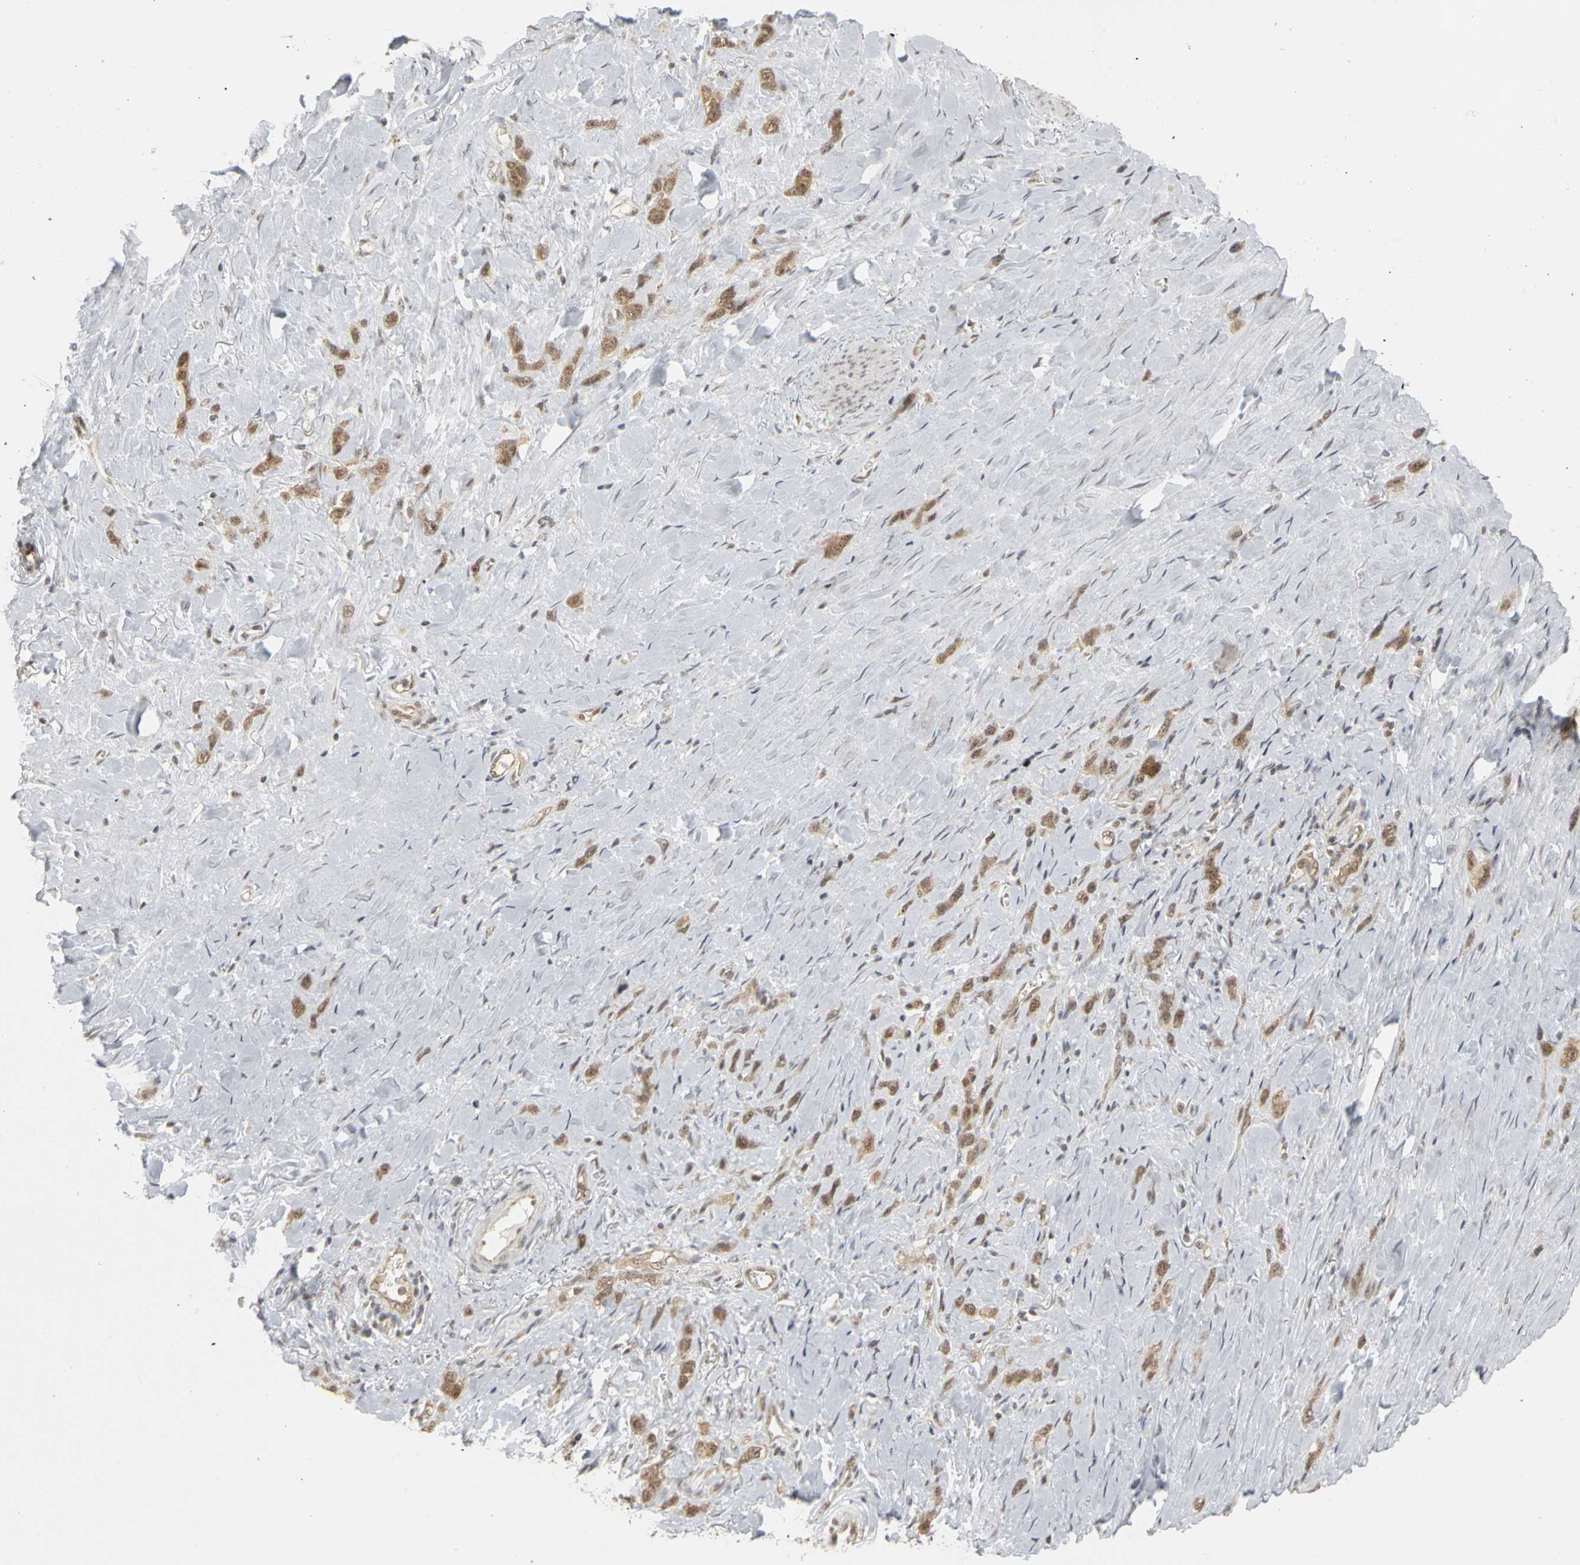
{"staining": {"intensity": "moderate", "quantity": ">75%", "location": "cytoplasmic/membranous,nuclear"}, "tissue": "stomach cancer", "cell_type": "Tumor cells", "image_type": "cancer", "snomed": [{"axis": "morphology", "description": "Normal tissue, NOS"}, {"axis": "morphology", "description": "Adenocarcinoma, NOS"}, {"axis": "morphology", "description": "Adenocarcinoma, High grade"}, {"axis": "topography", "description": "Stomach, upper"}, {"axis": "topography", "description": "Stomach"}], "caption": "Adenocarcinoma (stomach) stained with DAB (3,3'-diaminobenzidine) IHC displays medium levels of moderate cytoplasmic/membranous and nuclear staining in approximately >75% of tumor cells.", "gene": "CSNK2B", "patient": {"sex": "female", "age": 65}}